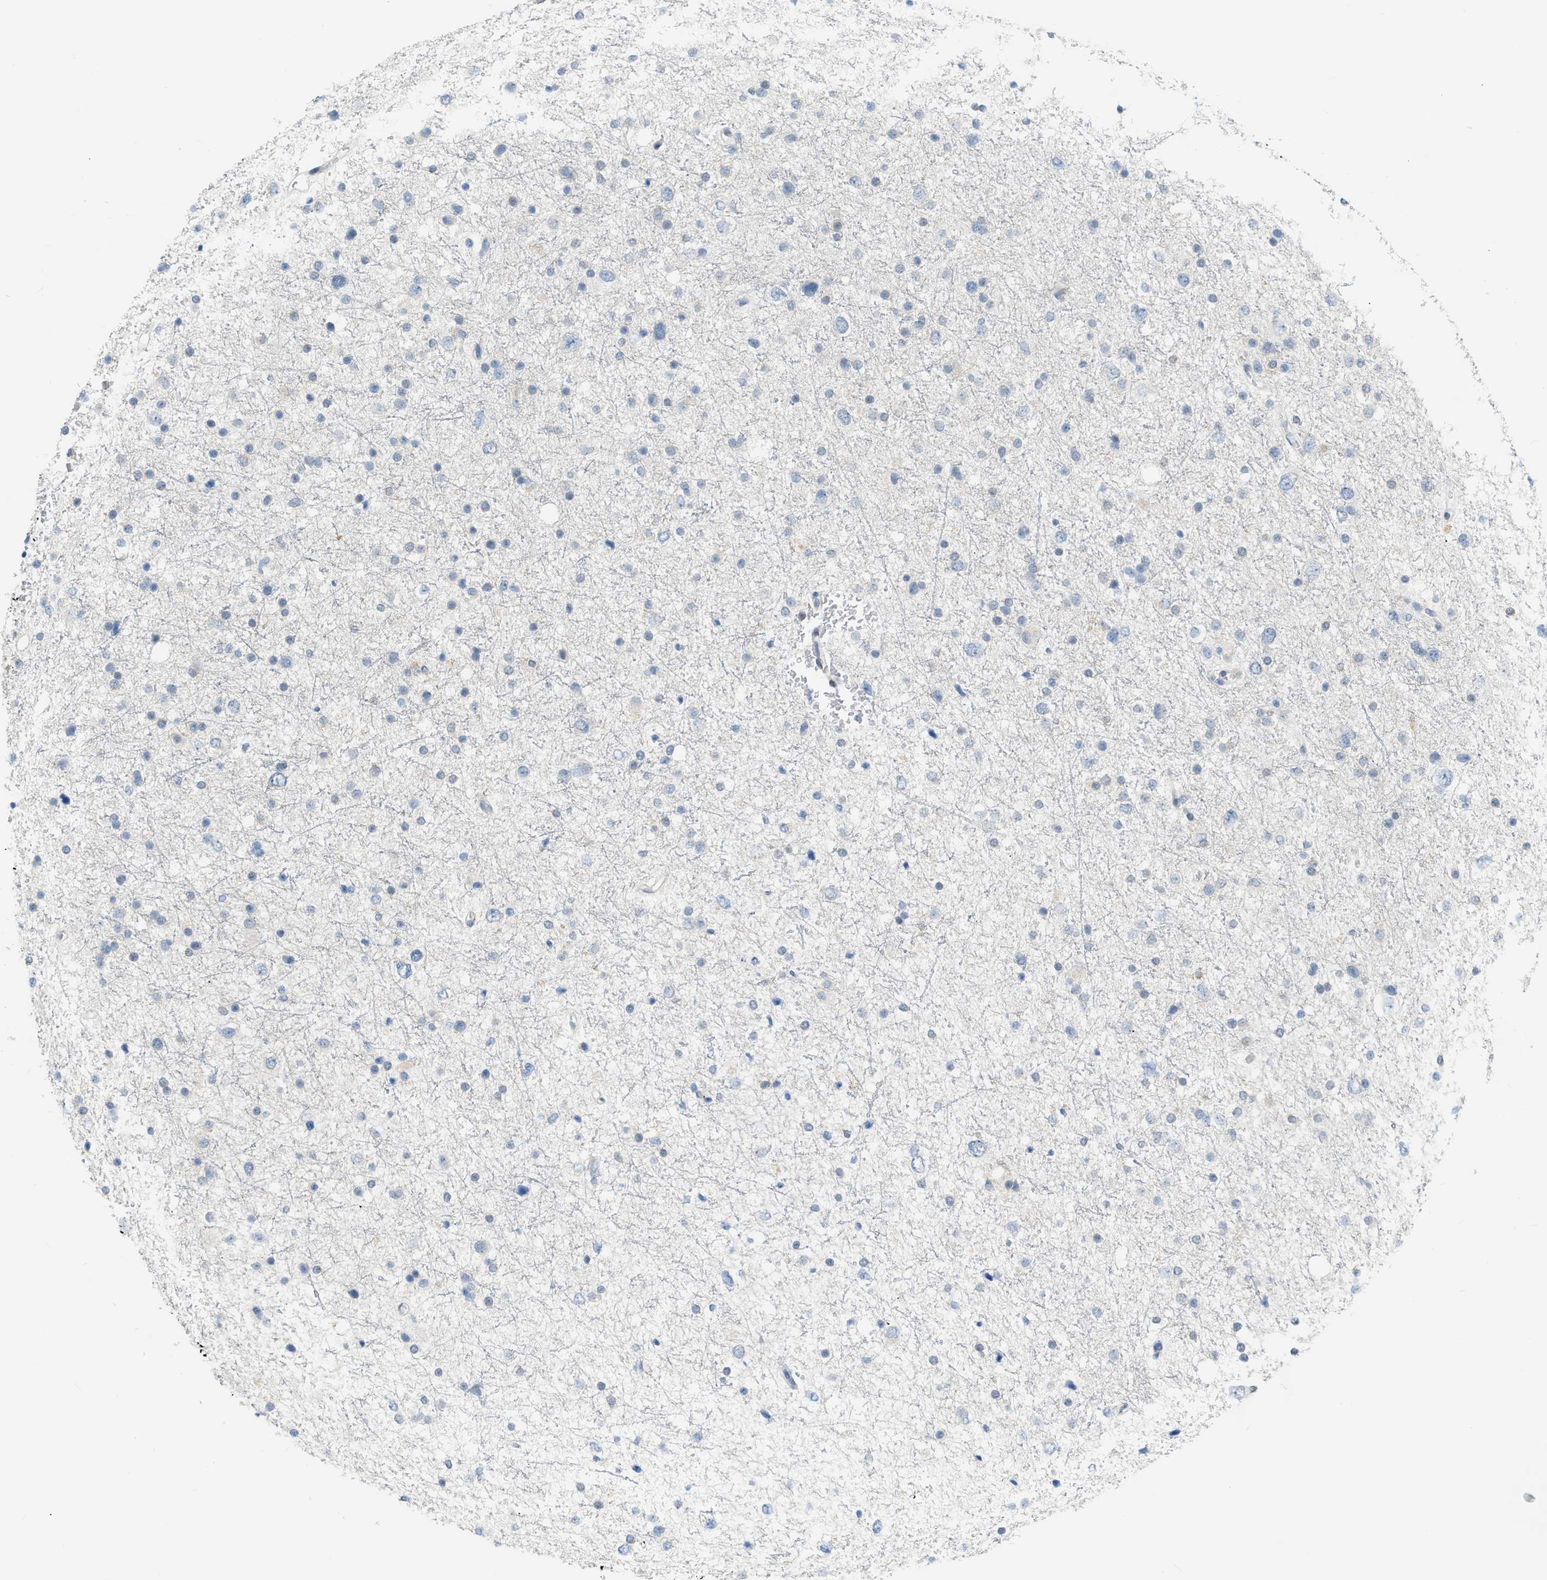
{"staining": {"intensity": "negative", "quantity": "none", "location": "none"}, "tissue": "glioma", "cell_type": "Tumor cells", "image_type": "cancer", "snomed": [{"axis": "morphology", "description": "Glioma, malignant, Low grade"}, {"axis": "topography", "description": "Brain"}], "caption": "A photomicrograph of malignant glioma (low-grade) stained for a protein reveals no brown staining in tumor cells.", "gene": "ZNF408", "patient": {"sex": "female", "age": 37}}